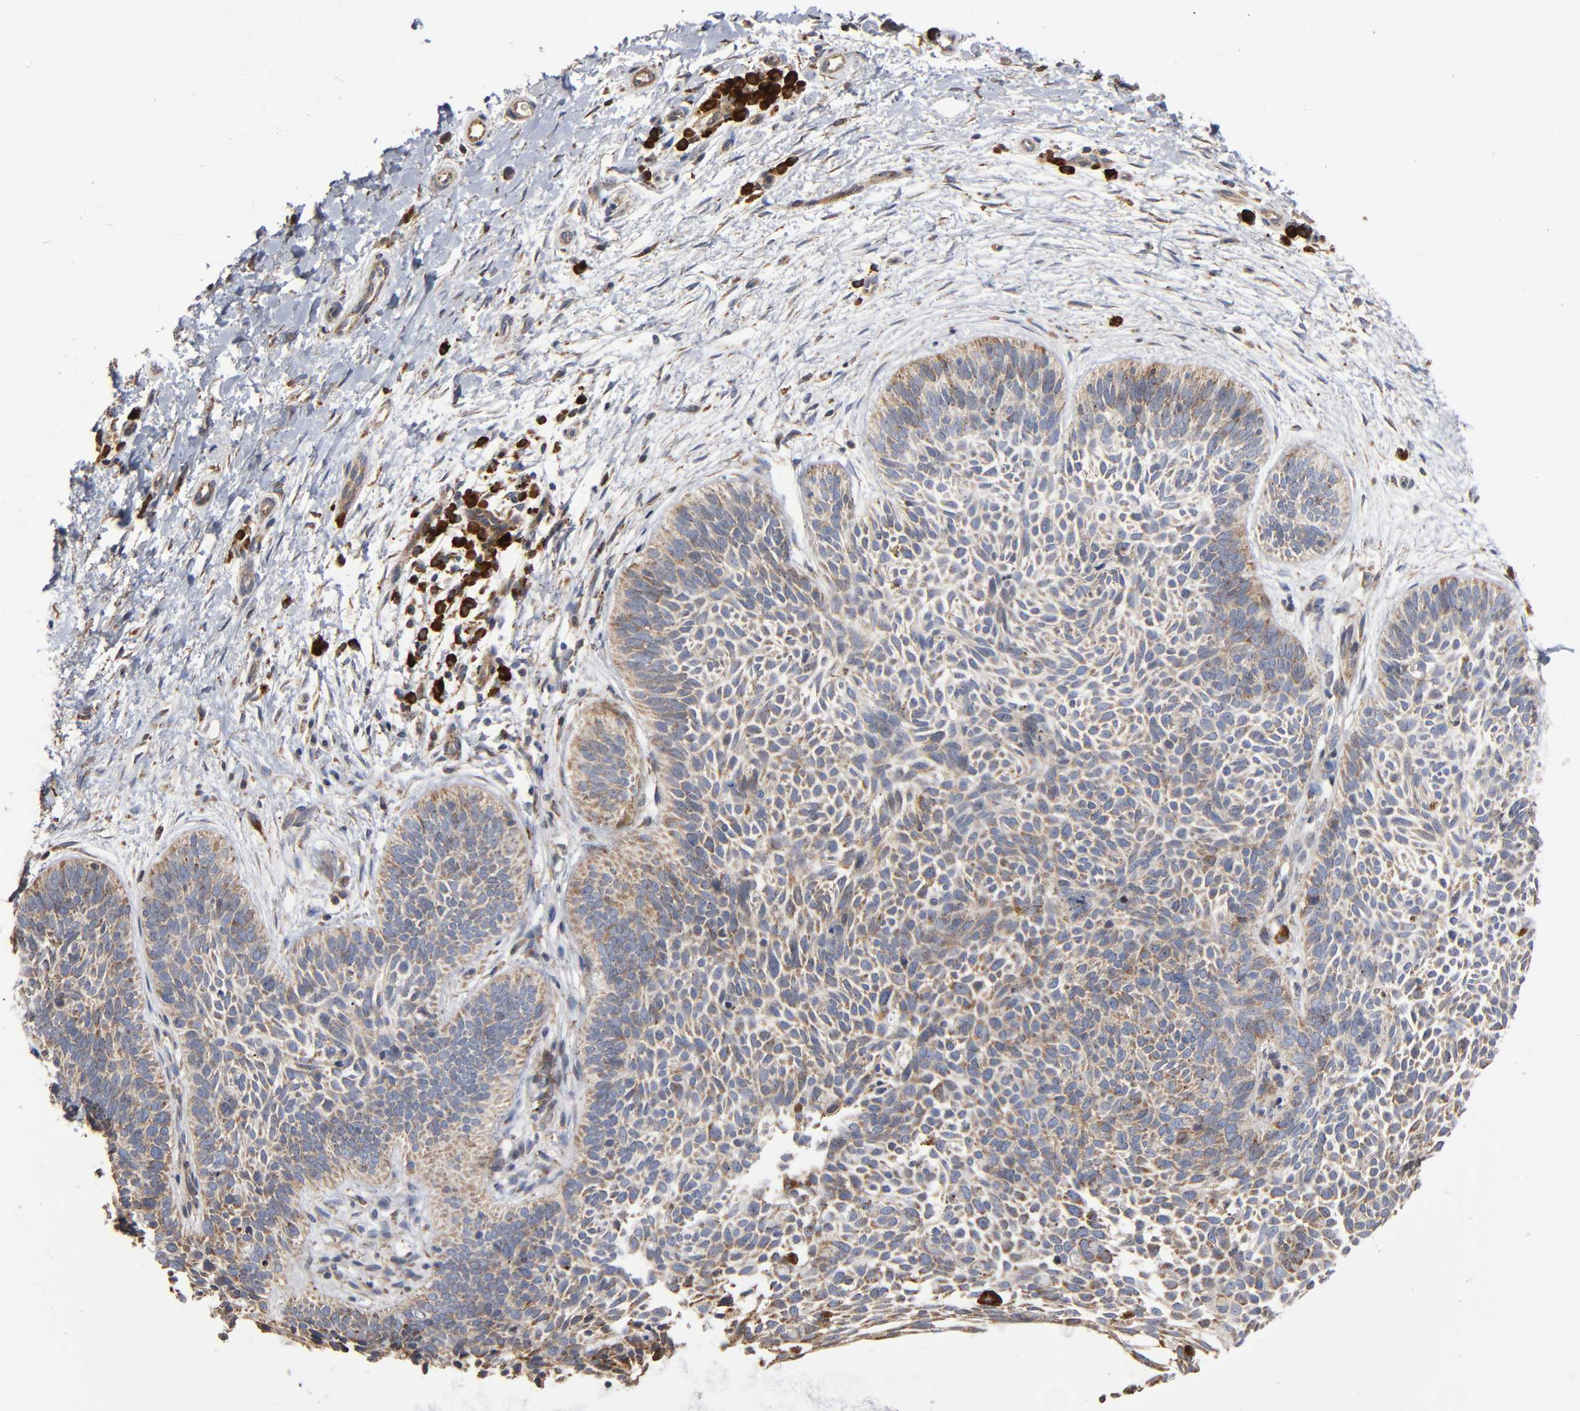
{"staining": {"intensity": "weak", "quantity": ">75%", "location": "cytoplasmic/membranous"}, "tissue": "skin cancer", "cell_type": "Tumor cells", "image_type": "cancer", "snomed": [{"axis": "morphology", "description": "Basal cell carcinoma"}, {"axis": "topography", "description": "Skin"}], "caption": "Immunohistochemical staining of skin basal cell carcinoma reveals weak cytoplasmic/membranous protein staining in about >75% of tumor cells.", "gene": "MAP3K1", "patient": {"sex": "female", "age": 79}}